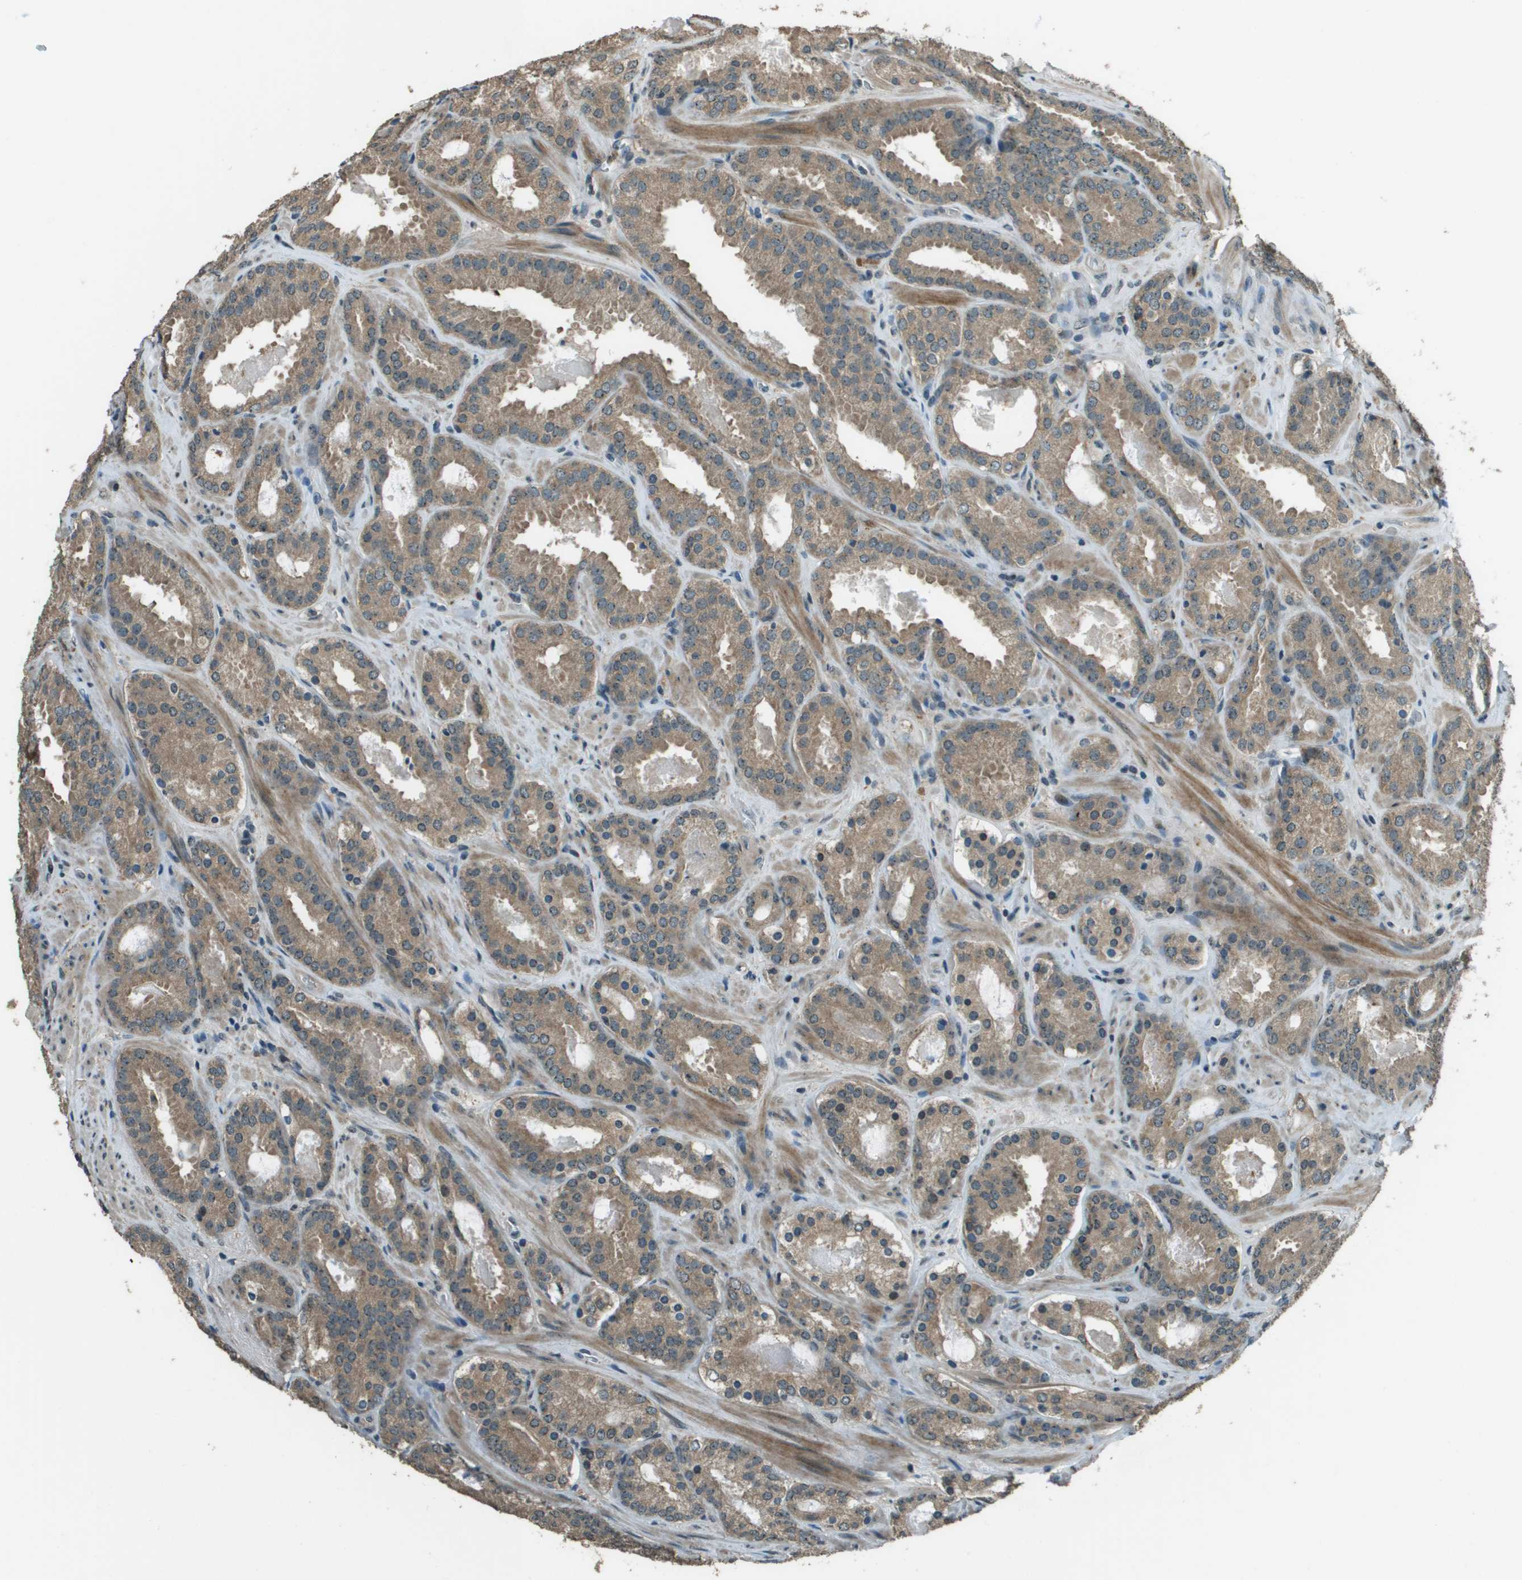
{"staining": {"intensity": "moderate", "quantity": ">75%", "location": "cytoplasmic/membranous"}, "tissue": "prostate cancer", "cell_type": "Tumor cells", "image_type": "cancer", "snomed": [{"axis": "morphology", "description": "Adenocarcinoma, Low grade"}, {"axis": "topography", "description": "Prostate"}], "caption": "Low-grade adenocarcinoma (prostate) was stained to show a protein in brown. There is medium levels of moderate cytoplasmic/membranous positivity in approximately >75% of tumor cells.", "gene": "SDC3", "patient": {"sex": "male", "age": 69}}